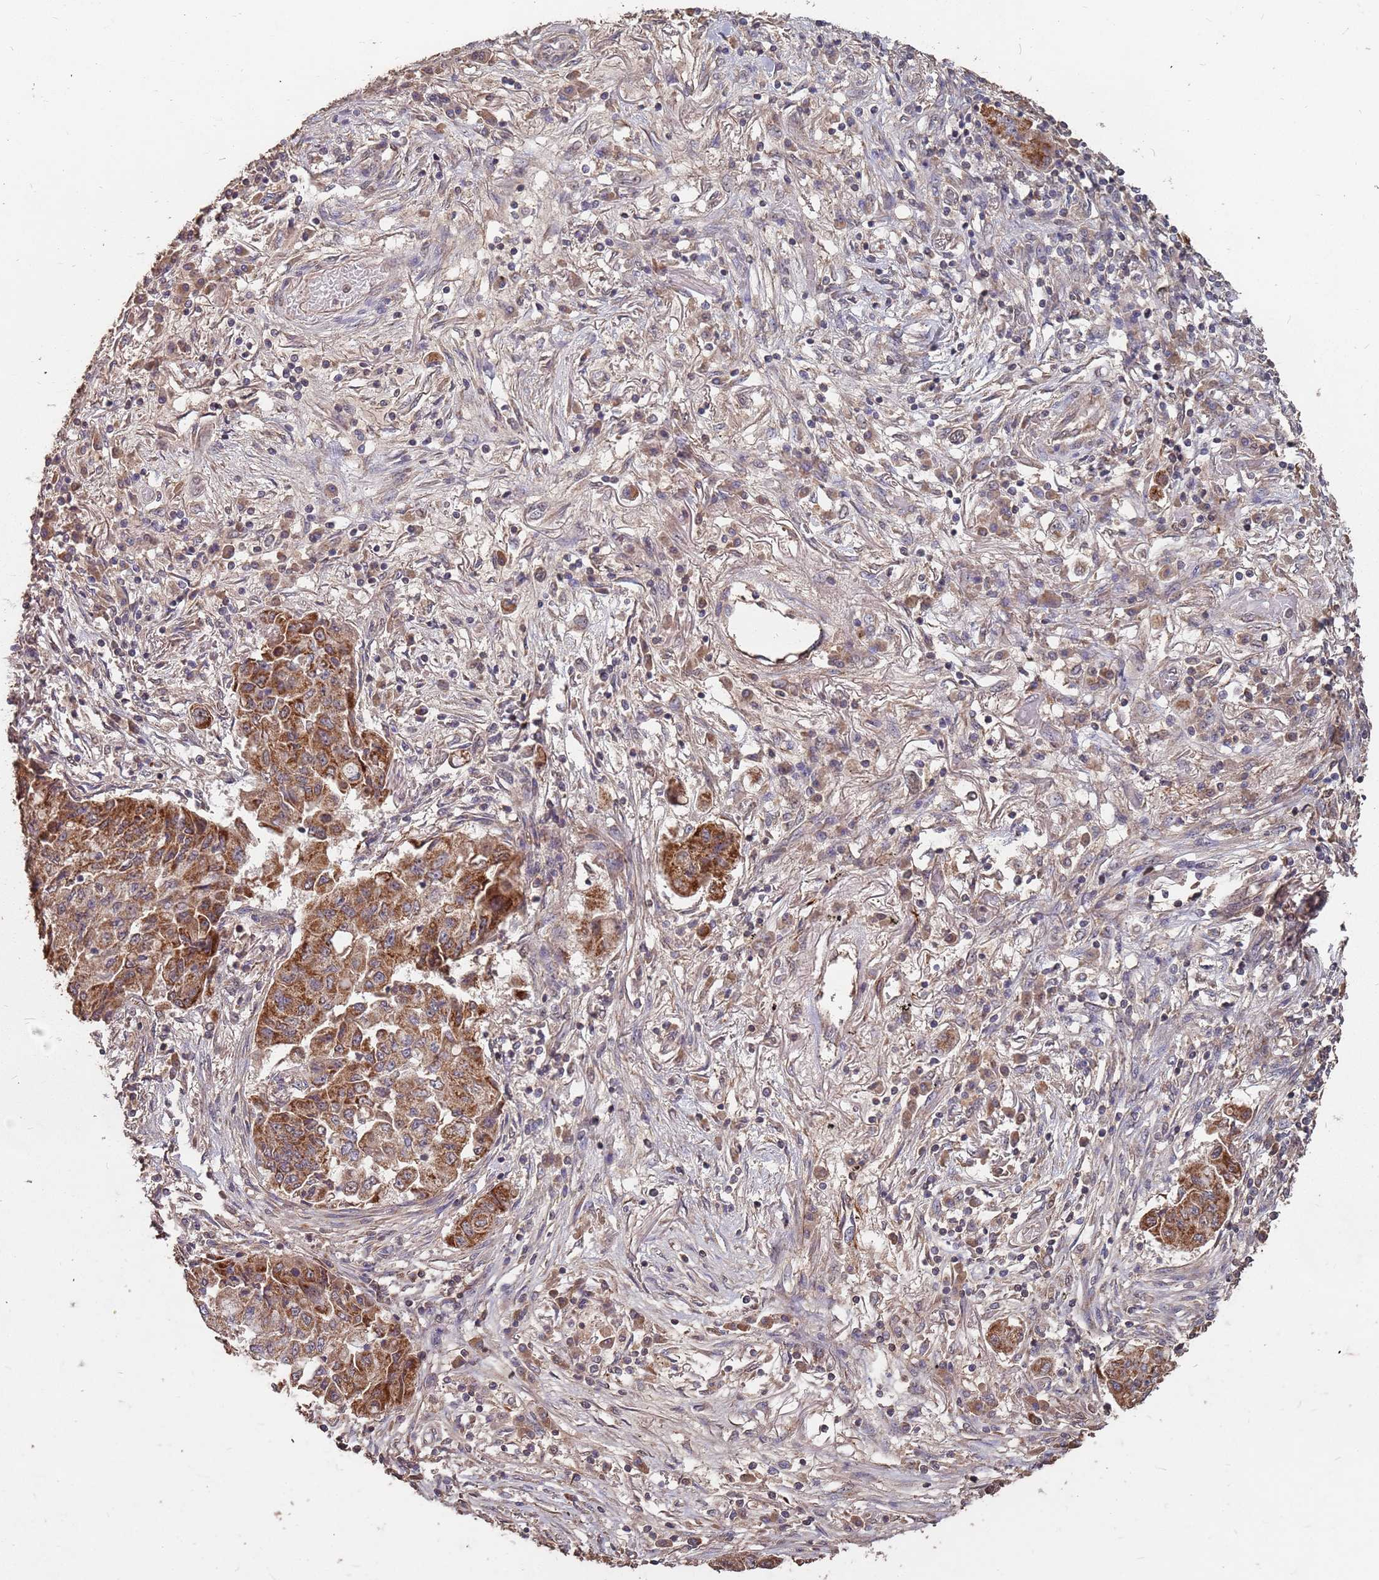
{"staining": {"intensity": "strong", "quantity": ">75%", "location": "cytoplasmic/membranous"}, "tissue": "lung cancer", "cell_type": "Tumor cells", "image_type": "cancer", "snomed": [{"axis": "morphology", "description": "Squamous cell carcinoma, NOS"}, {"axis": "topography", "description": "Lung"}], "caption": "Immunohistochemistry of human squamous cell carcinoma (lung) exhibits high levels of strong cytoplasmic/membranous expression in about >75% of tumor cells.", "gene": "PRORP", "patient": {"sex": "male", "age": 74}}